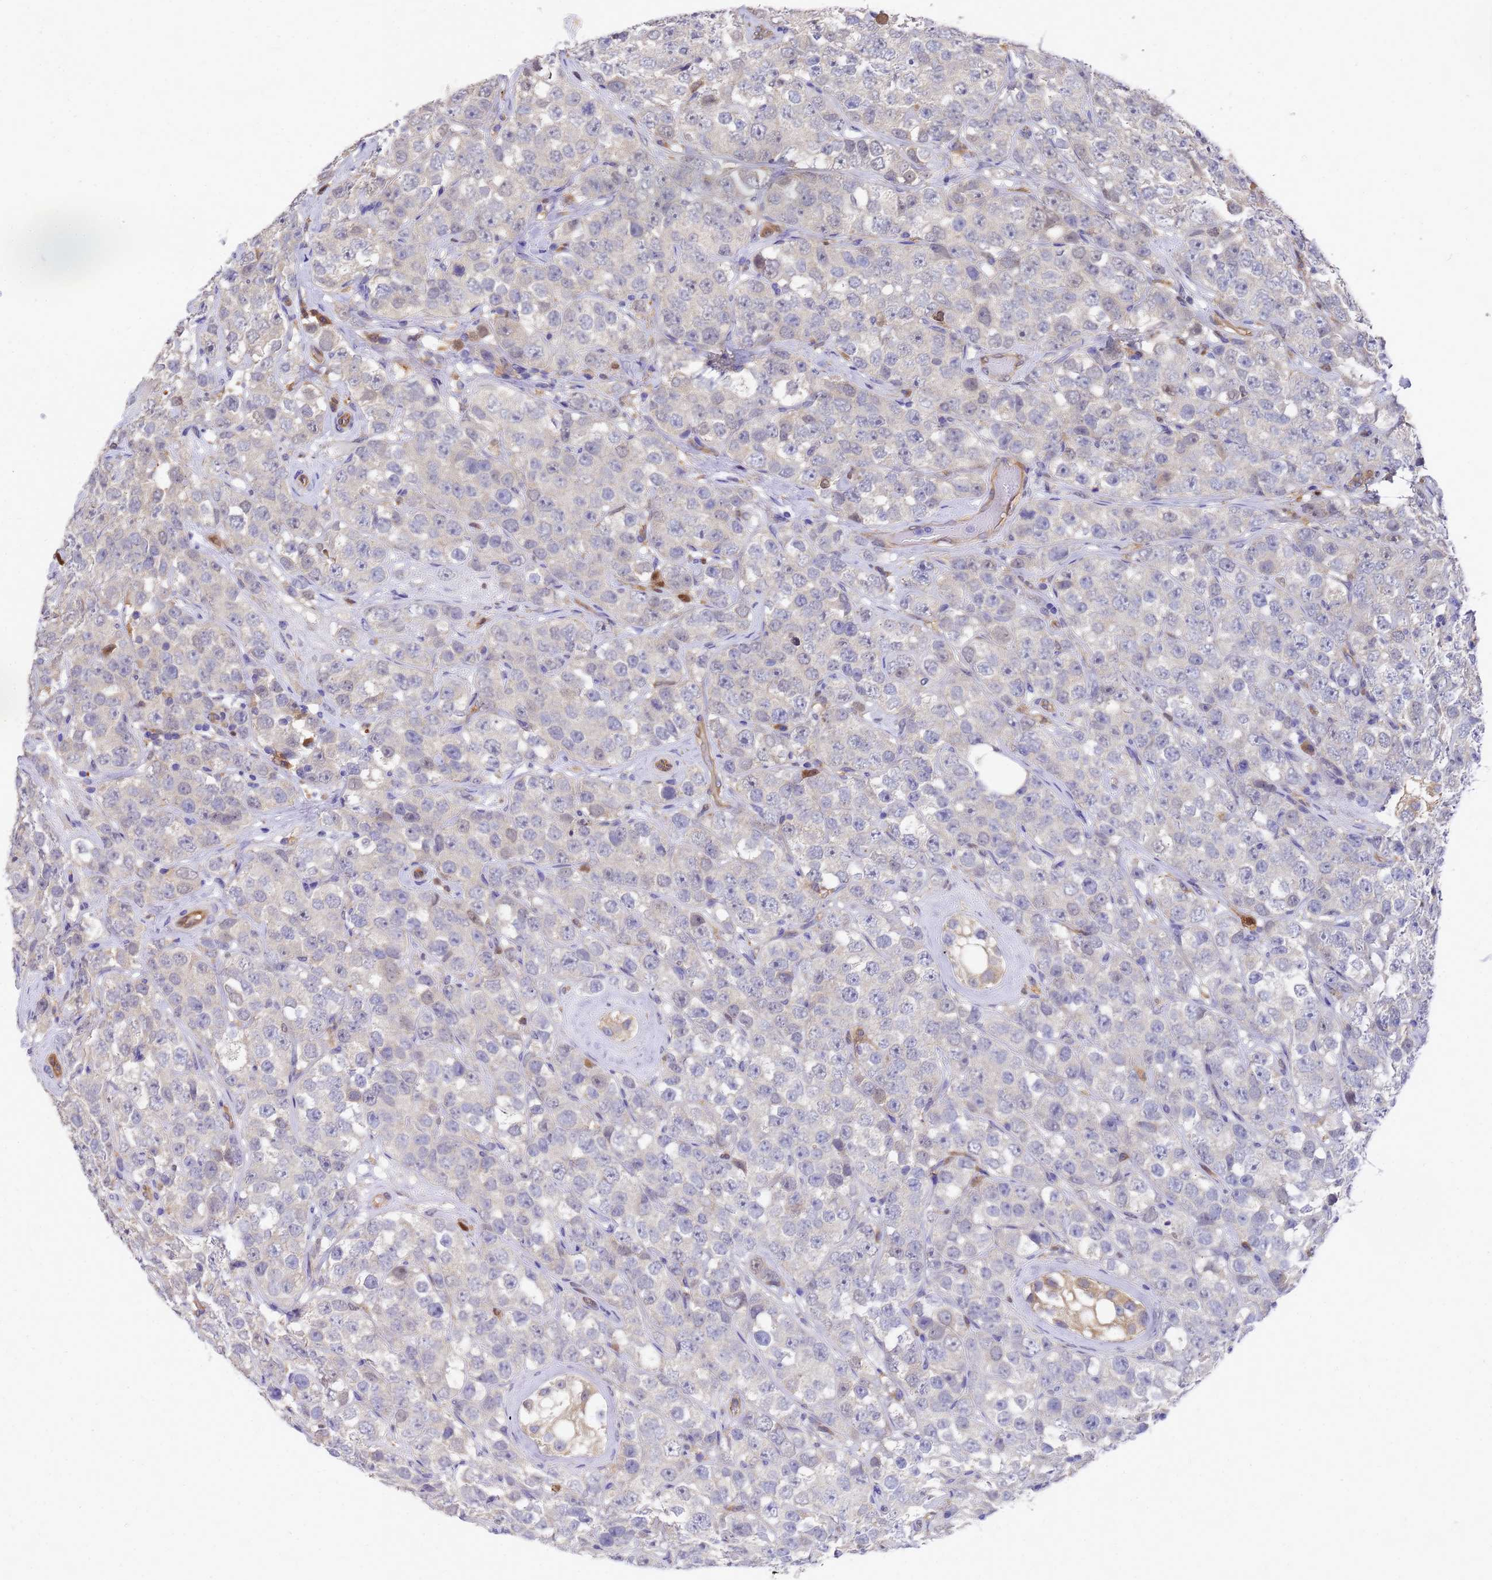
{"staining": {"intensity": "negative", "quantity": "none", "location": "none"}, "tissue": "testis cancer", "cell_type": "Tumor cells", "image_type": "cancer", "snomed": [{"axis": "morphology", "description": "Seminoma, NOS"}, {"axis": "topography", "description": "Testis"}], "caption": "Immunohistochemical staining of human testis cancer reveals no significant expression in tumor cells.", "gene": "SLC35E2B", "patient": {"sex": "male", "age": 28}}